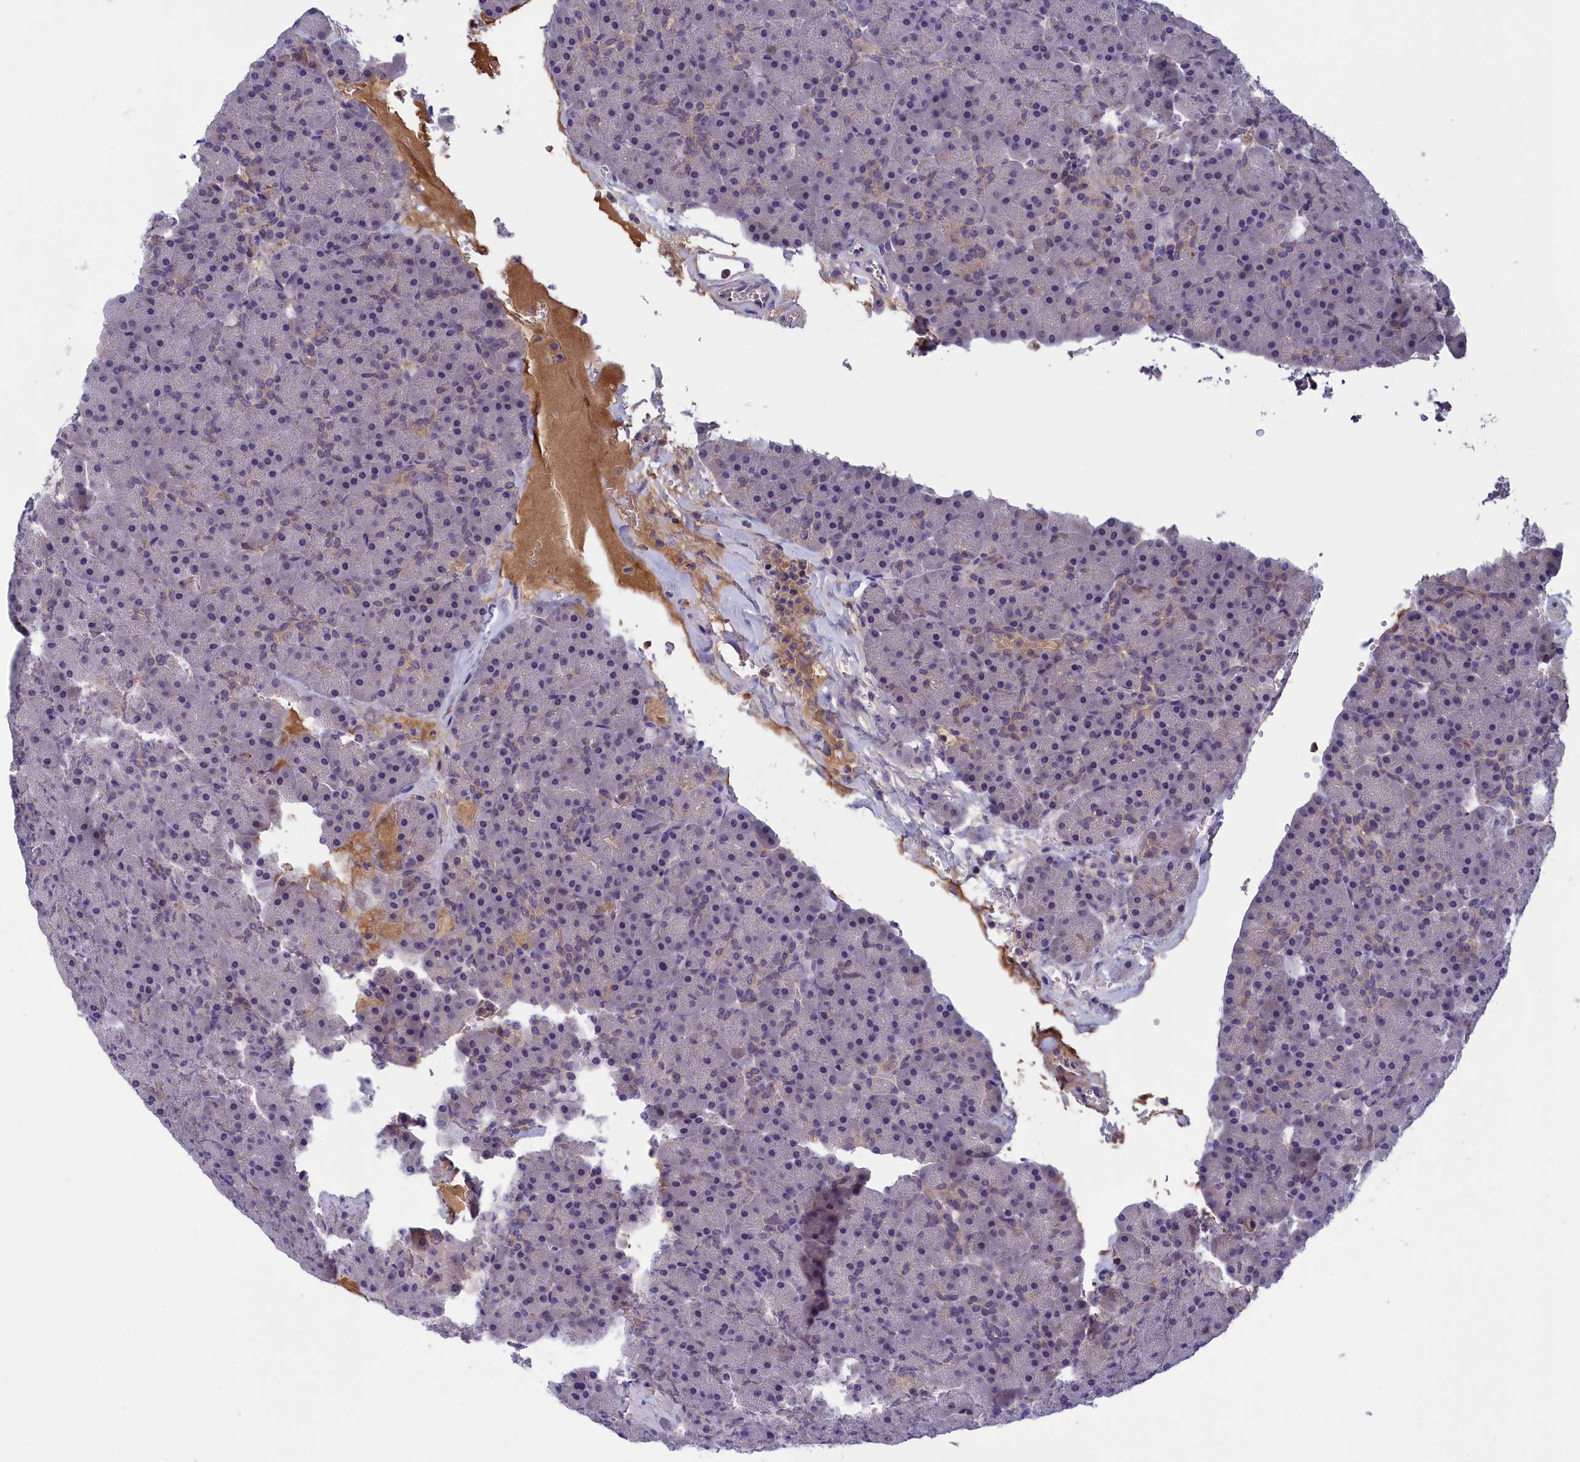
{"staining": {"intensity": "moderate", "quantity": "<25%", "location": "cytoplasmic/membranous,nuclear"}, "tissue": "pancreas", "cell_type": "Exocrine glandular cells", "image_type": "normal", "snomed": [{"axis": "morphology", "description": "Normal tissue, NOS"}, {"axis": "topography", "description": "Pancreas"}], "caption": "A brown stain labels moderate cytoplasmic/membranous,nuclear expression of a protein in exocrine glandular cells of benign pancreas.", "gene": "STYX", "patient": {"sex": "male", "age": 36}}